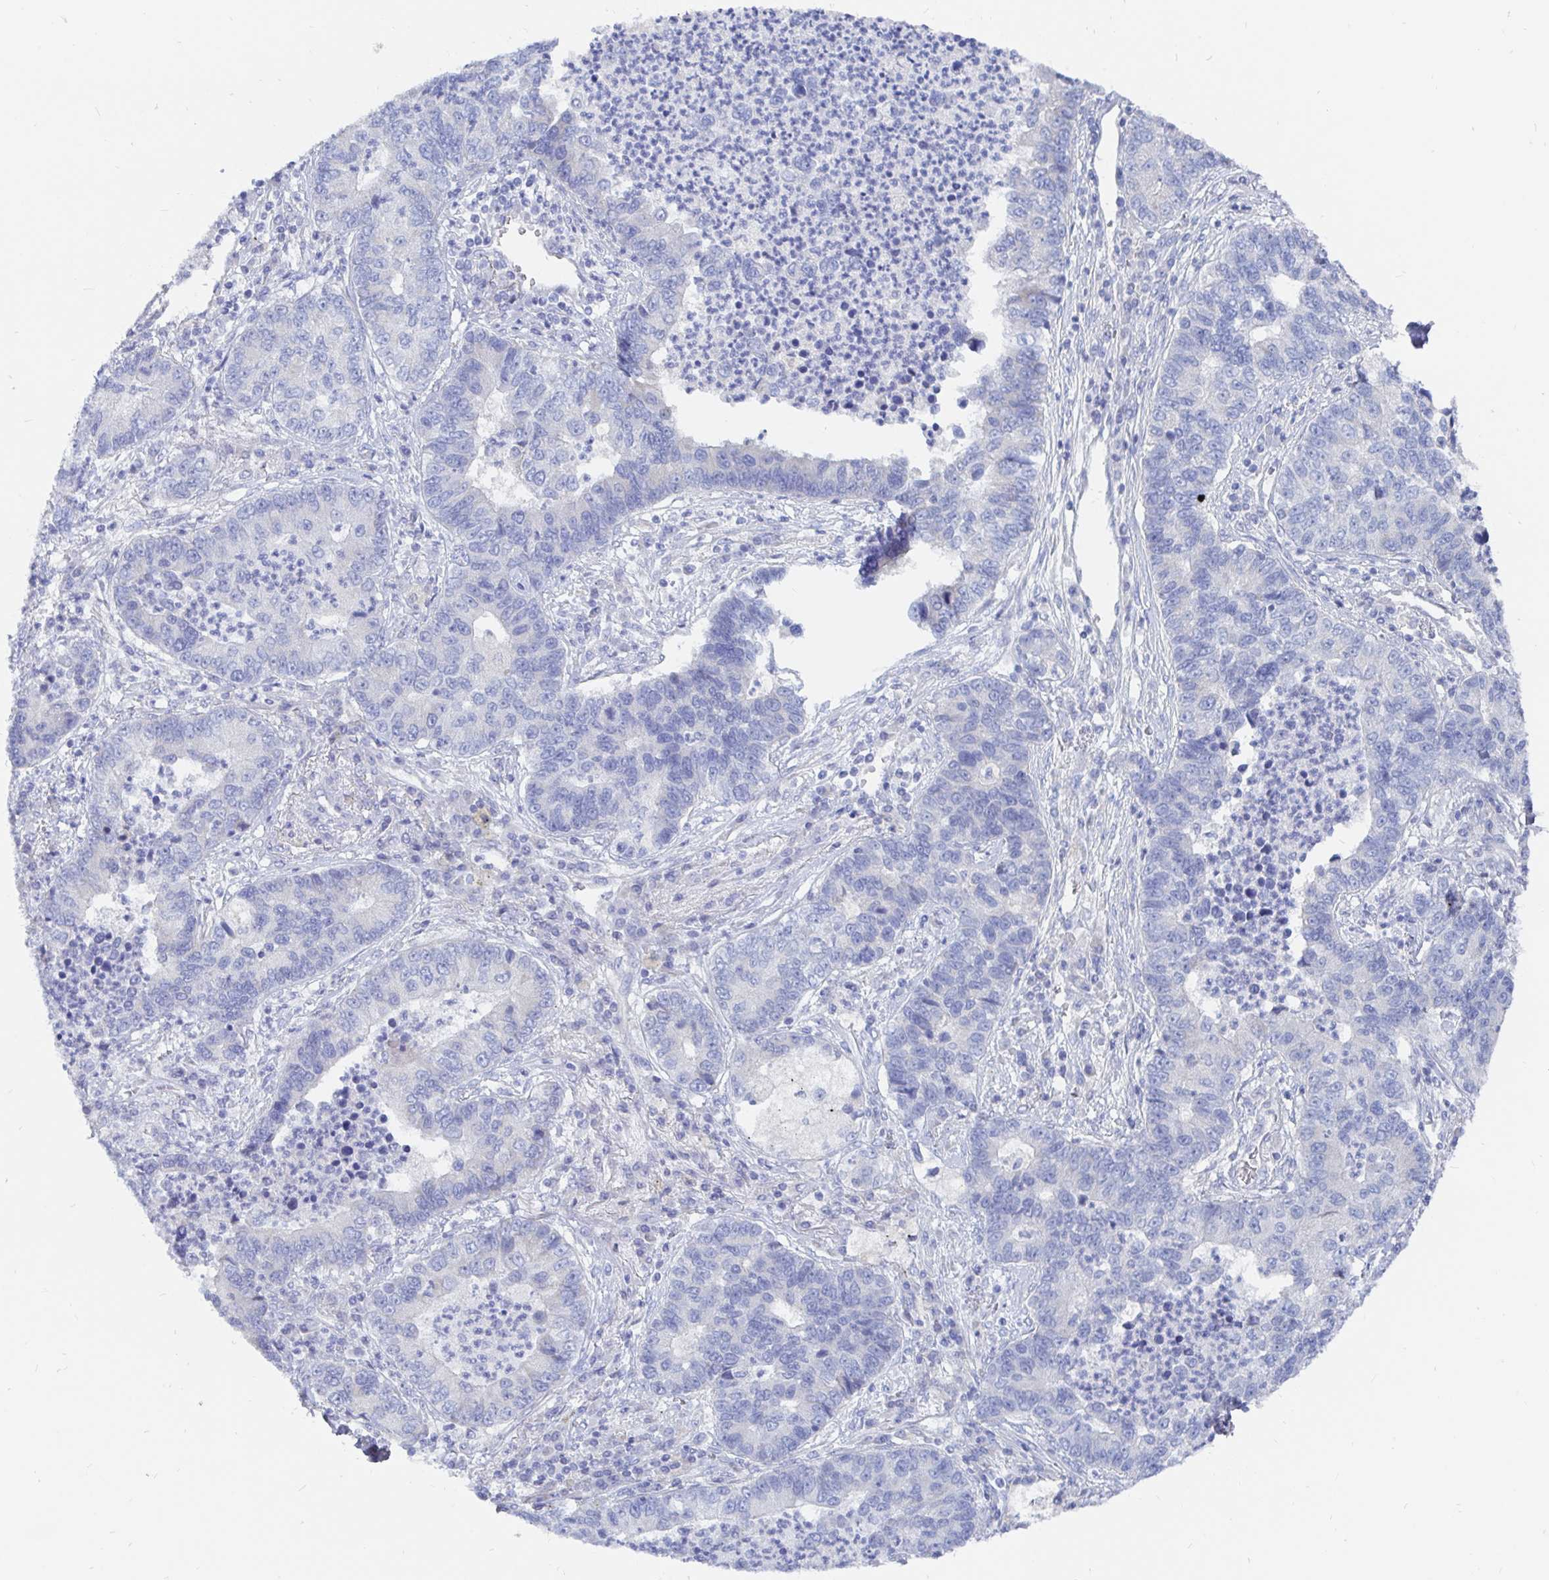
{"staining": {"intensity": "negative", "quantity": "none", "location": "none"}, "tissue": "lung cancer", "cell_type": "Tumor cells", "image_type": "cancer", "snomed": [{"axis": "morphology", "description": "Adenocarcinoma, NOS"}, {"axis": "topography", "description": "Lung"}], "caption": "High power microscopy histopathology image of an IHC histopathology image of lung adenocarcinoma, revealing no significant positivity in tumor cells. (DAB immunohistochemistry visualized using brightfield microscopy, high magnification).", "gene": "COX16", "patient": {"sex": "female", "age": 57}}